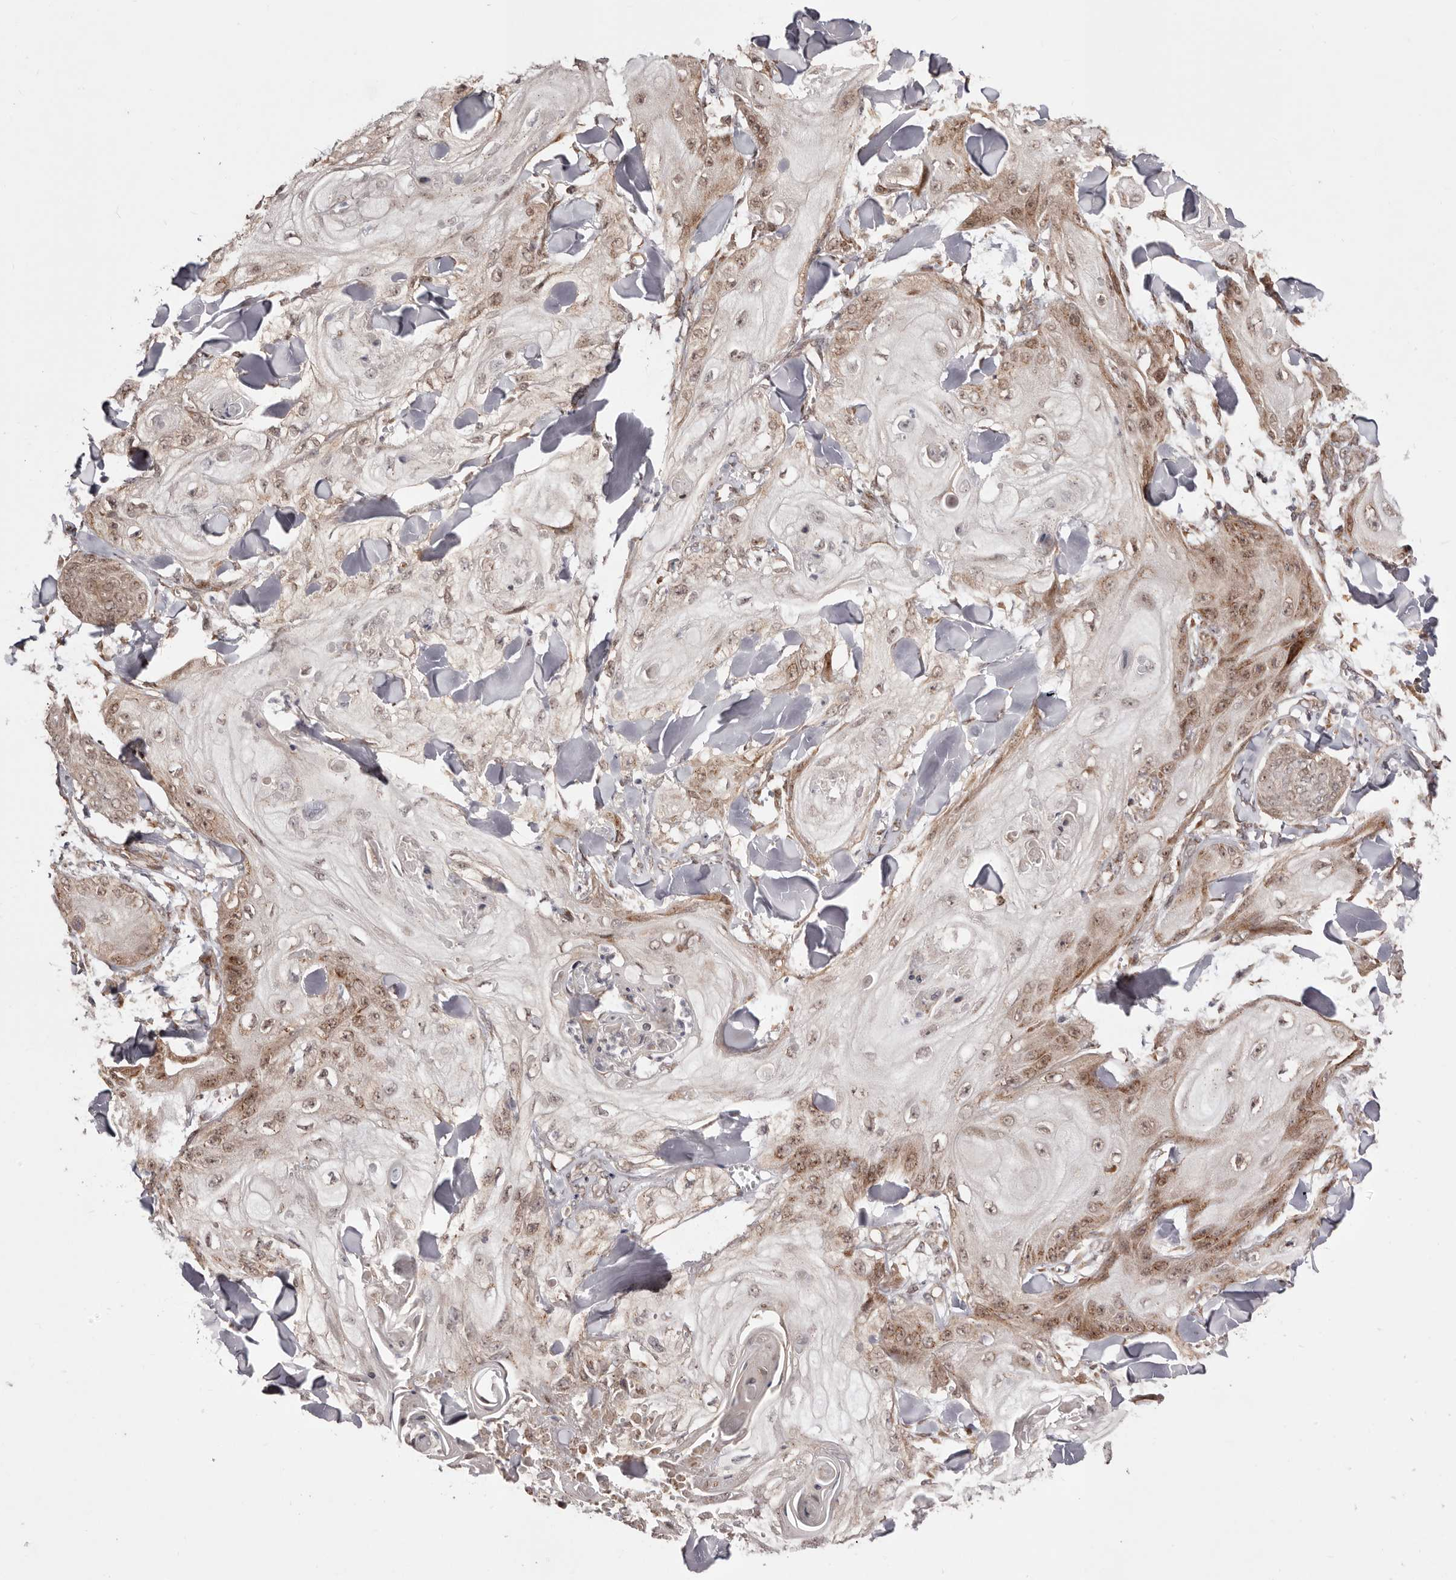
{"staining": {"intensity": "moderate", "quantity": "25%-75%", "location": "cytoplasmic/membranous,nuclear"}, "tissue": "skin cancer", "cell_type": "Tumor cells", "image_type": "cancer", "snomed": [{"axis": "morphology", "description": "Squamous cell carcinoma, NOS"}, {"axis": "topography", "description": "Skin"}], "caption": "A brown stain shows moderate cytoplasmic/membranous and nuclear expression of a protein in human skin squamous cell carcinoma tumor cells. (brown staining indicates protein expression, while blue staining denotes nuclei).", "gene": "EGR3", "patient": {"sex": "male", "age": 74}}